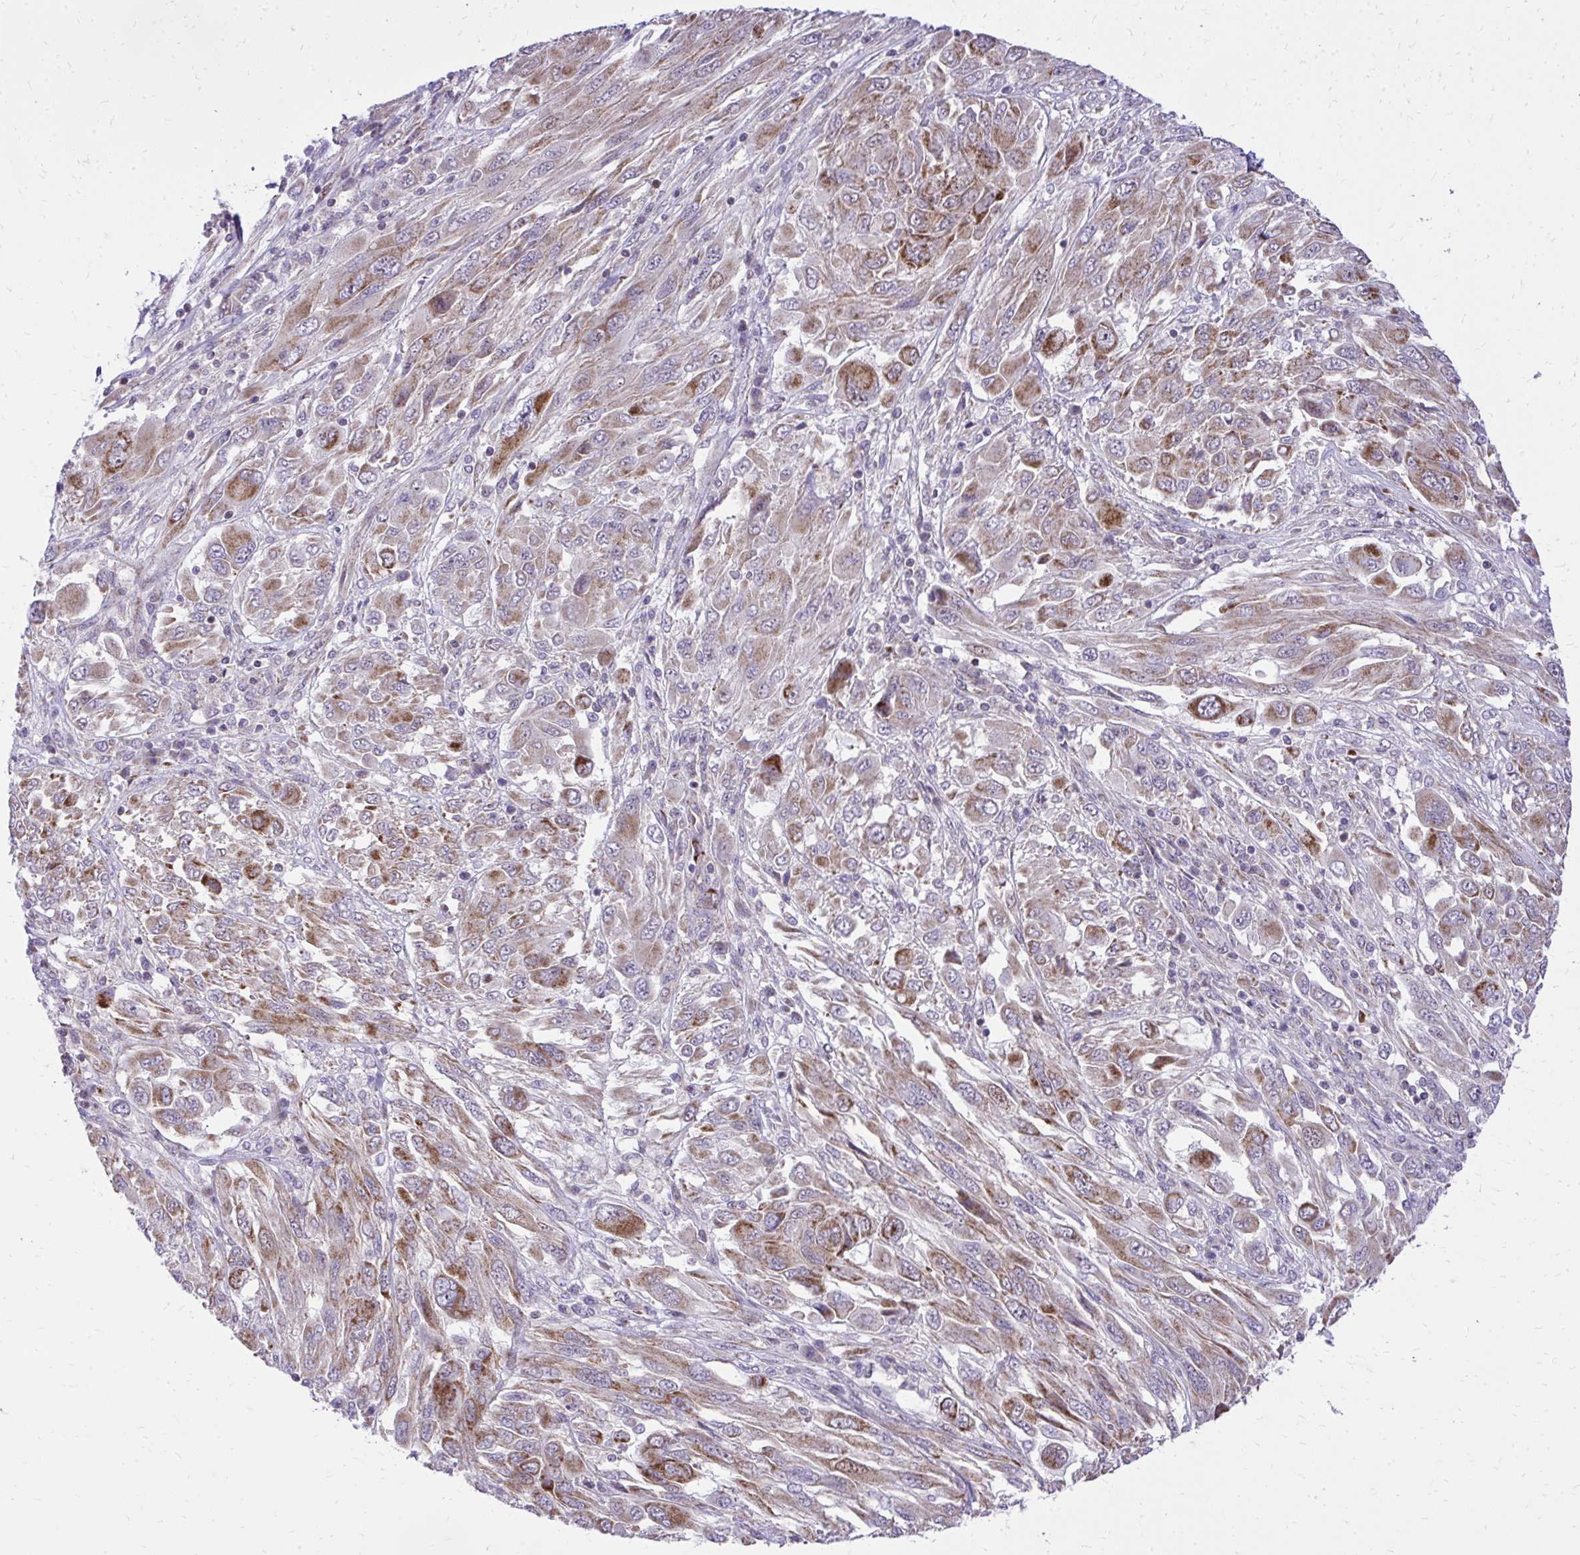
{"staining": {"intensity": "moderate", "quantity": ">75%", "location": "cytoplasmic/membranous"}, "tissue": "melanoma", "cell_type": "Tumor cells", "image_type": "cancer", "snomed": [{"axis": "morphology", "description": "Malignant melanoma, NOS"}, {"axis": "topography", "description": "Skin"}], "caption": "A micrograph of human malignant melanoma stained for a protein displays moderate cytoplasmic/membranous brown staining in tumor cells. (IHC, brightfield microscopy, high magnification).", "gene": "GPRIN3", "patient": {"sex": "female", "age": 91}}